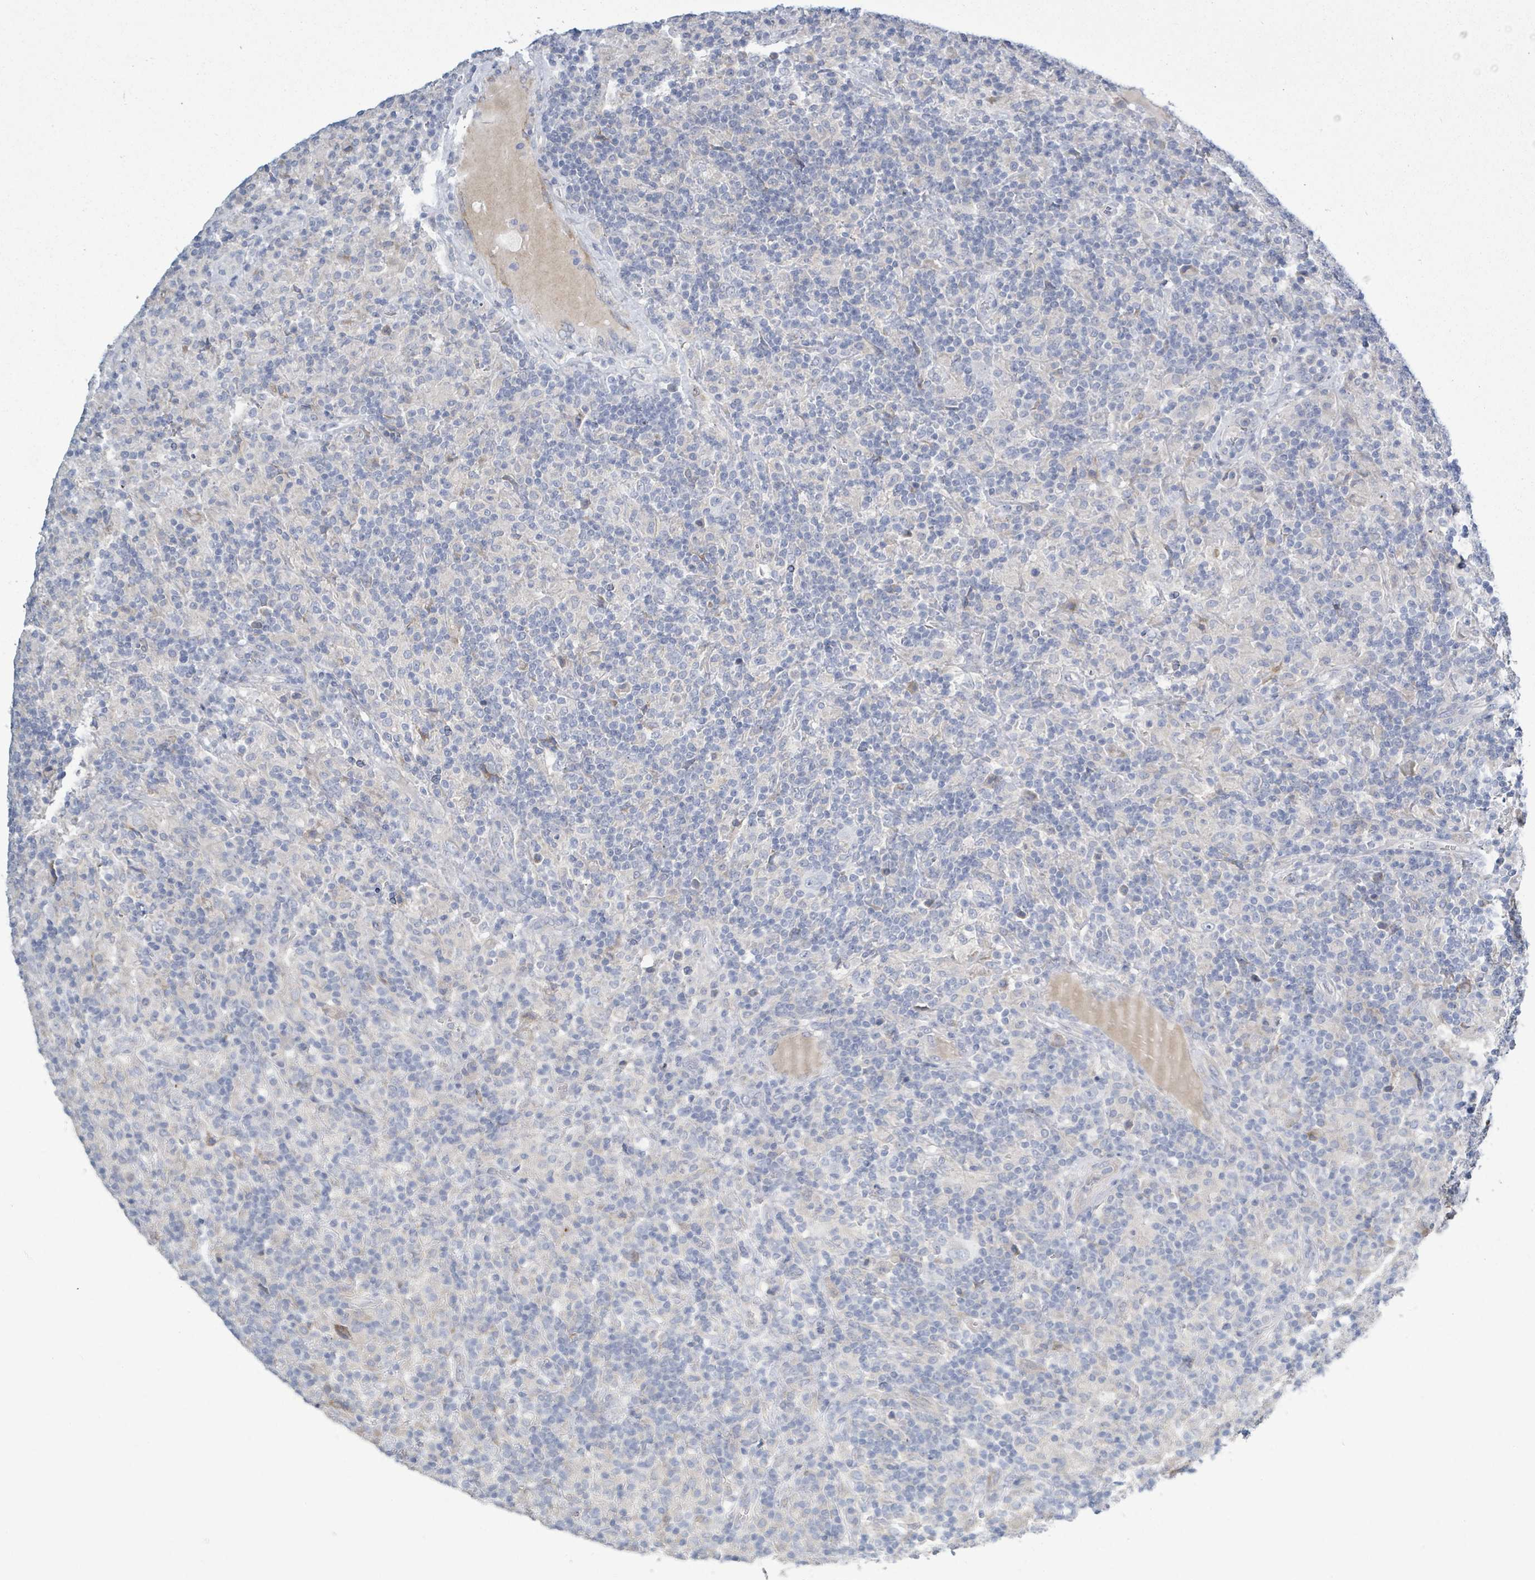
{"staining": {"intensity": "negative", "quantity": "none", "location": "none"}, "tissue": "lymphoma", "cell_type": "Tumor cells", "image_type": "cancer", "snomed": [{"axis": "morphology", "description": "Hodgkin's disease, NOS"}, {"axis": "topography", "description": "Lymph node"}], "caption": "Lymphoma was stained to show a protein in brown. There is no significant positivity in tumor cells.", "gene": "SIRPB1", "patient": {"sex": "male", "age": 70}}